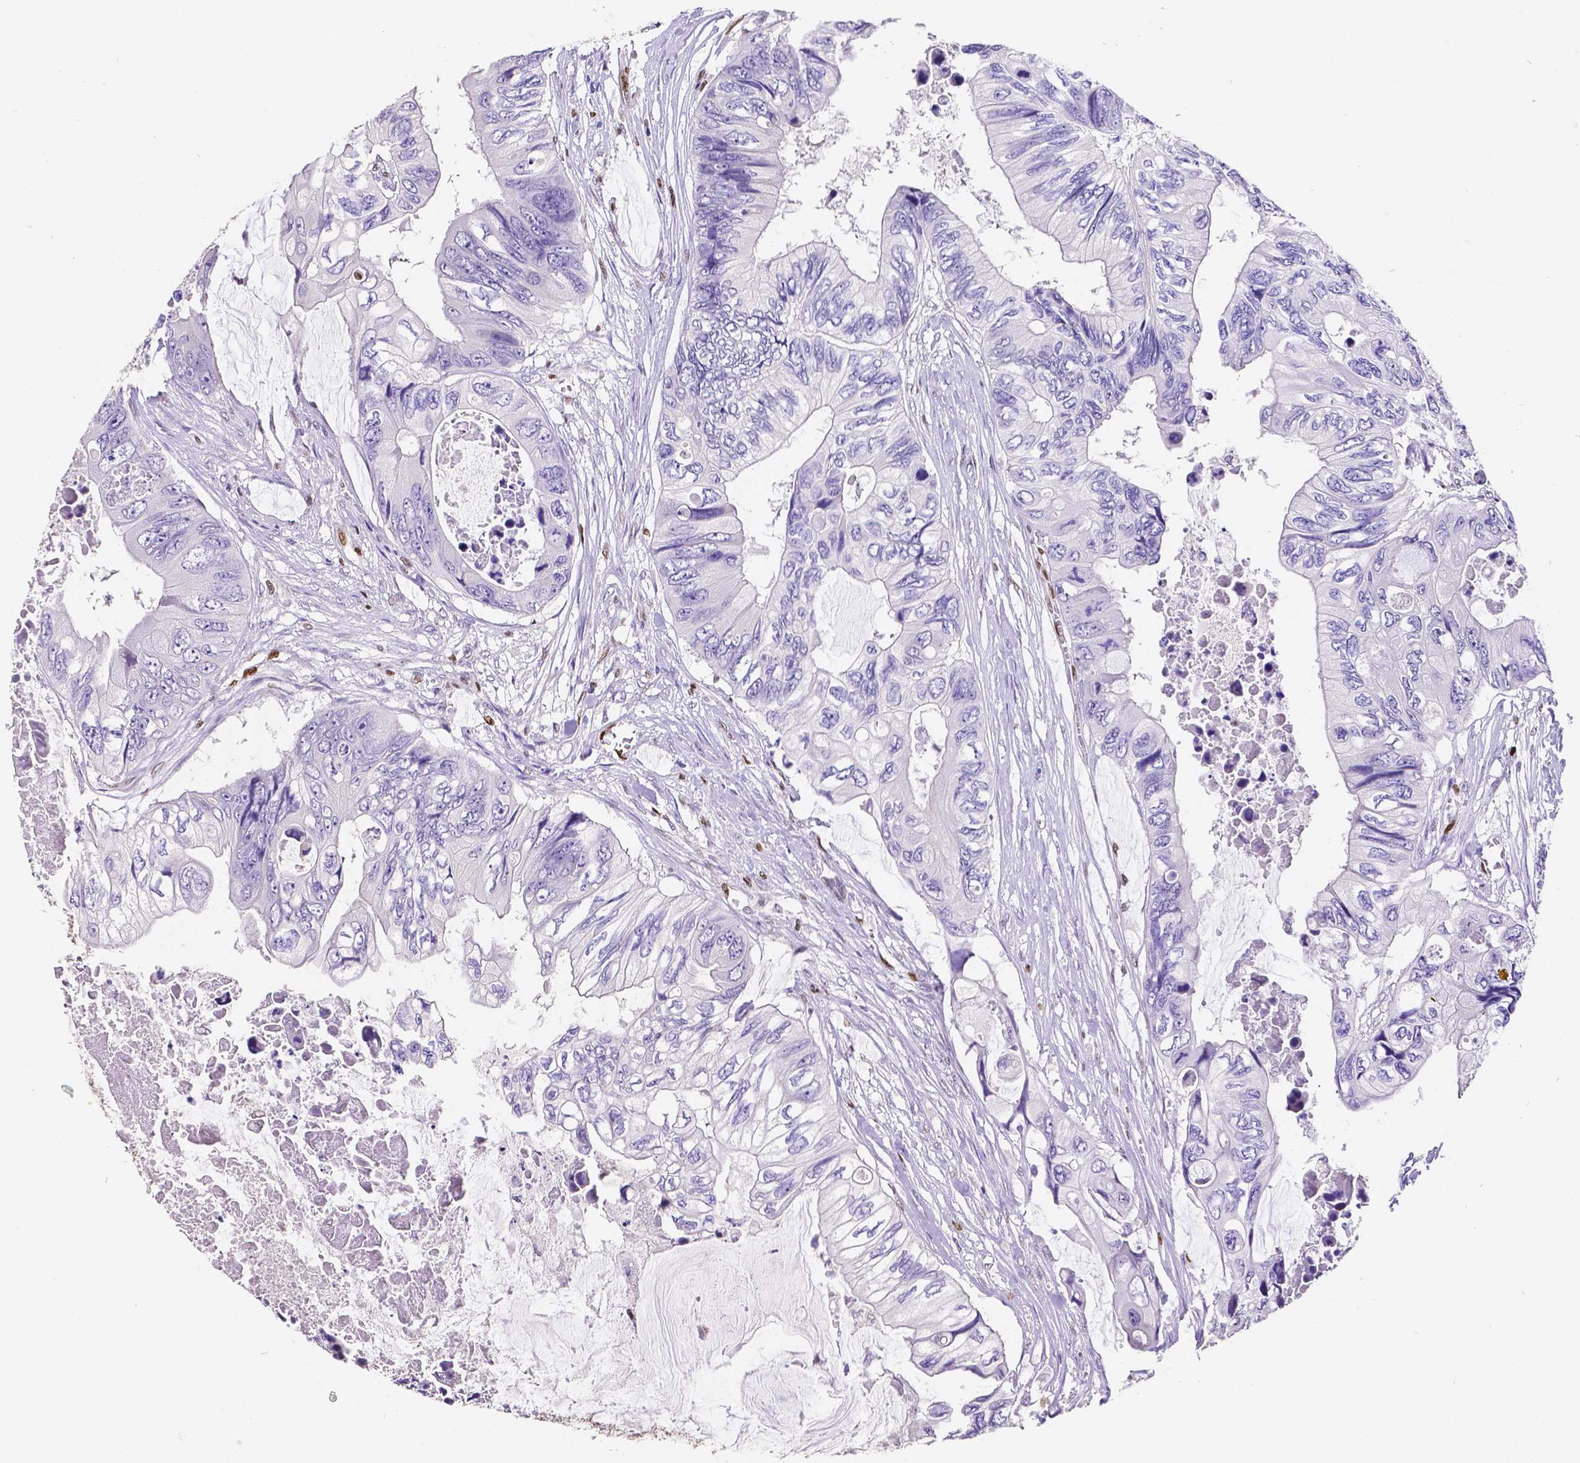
{"staining": {"intensity": "negative", "quantity": "none", "location": "none"}, "tissue": "colorectal cancer", "cell_type": "Tumor cells", "image_type": "cancer", "snomed": [{"axis": "morphology", "description": "Adenocarcinoma, NOS"}, {"axis": "topography", "description": "Rectum"}], "caption": "Tumor cells show no significant protein positivity in colorectal cancer.", "gene": "MEF2C", "patient": {"sex": "male", "age": 63}}